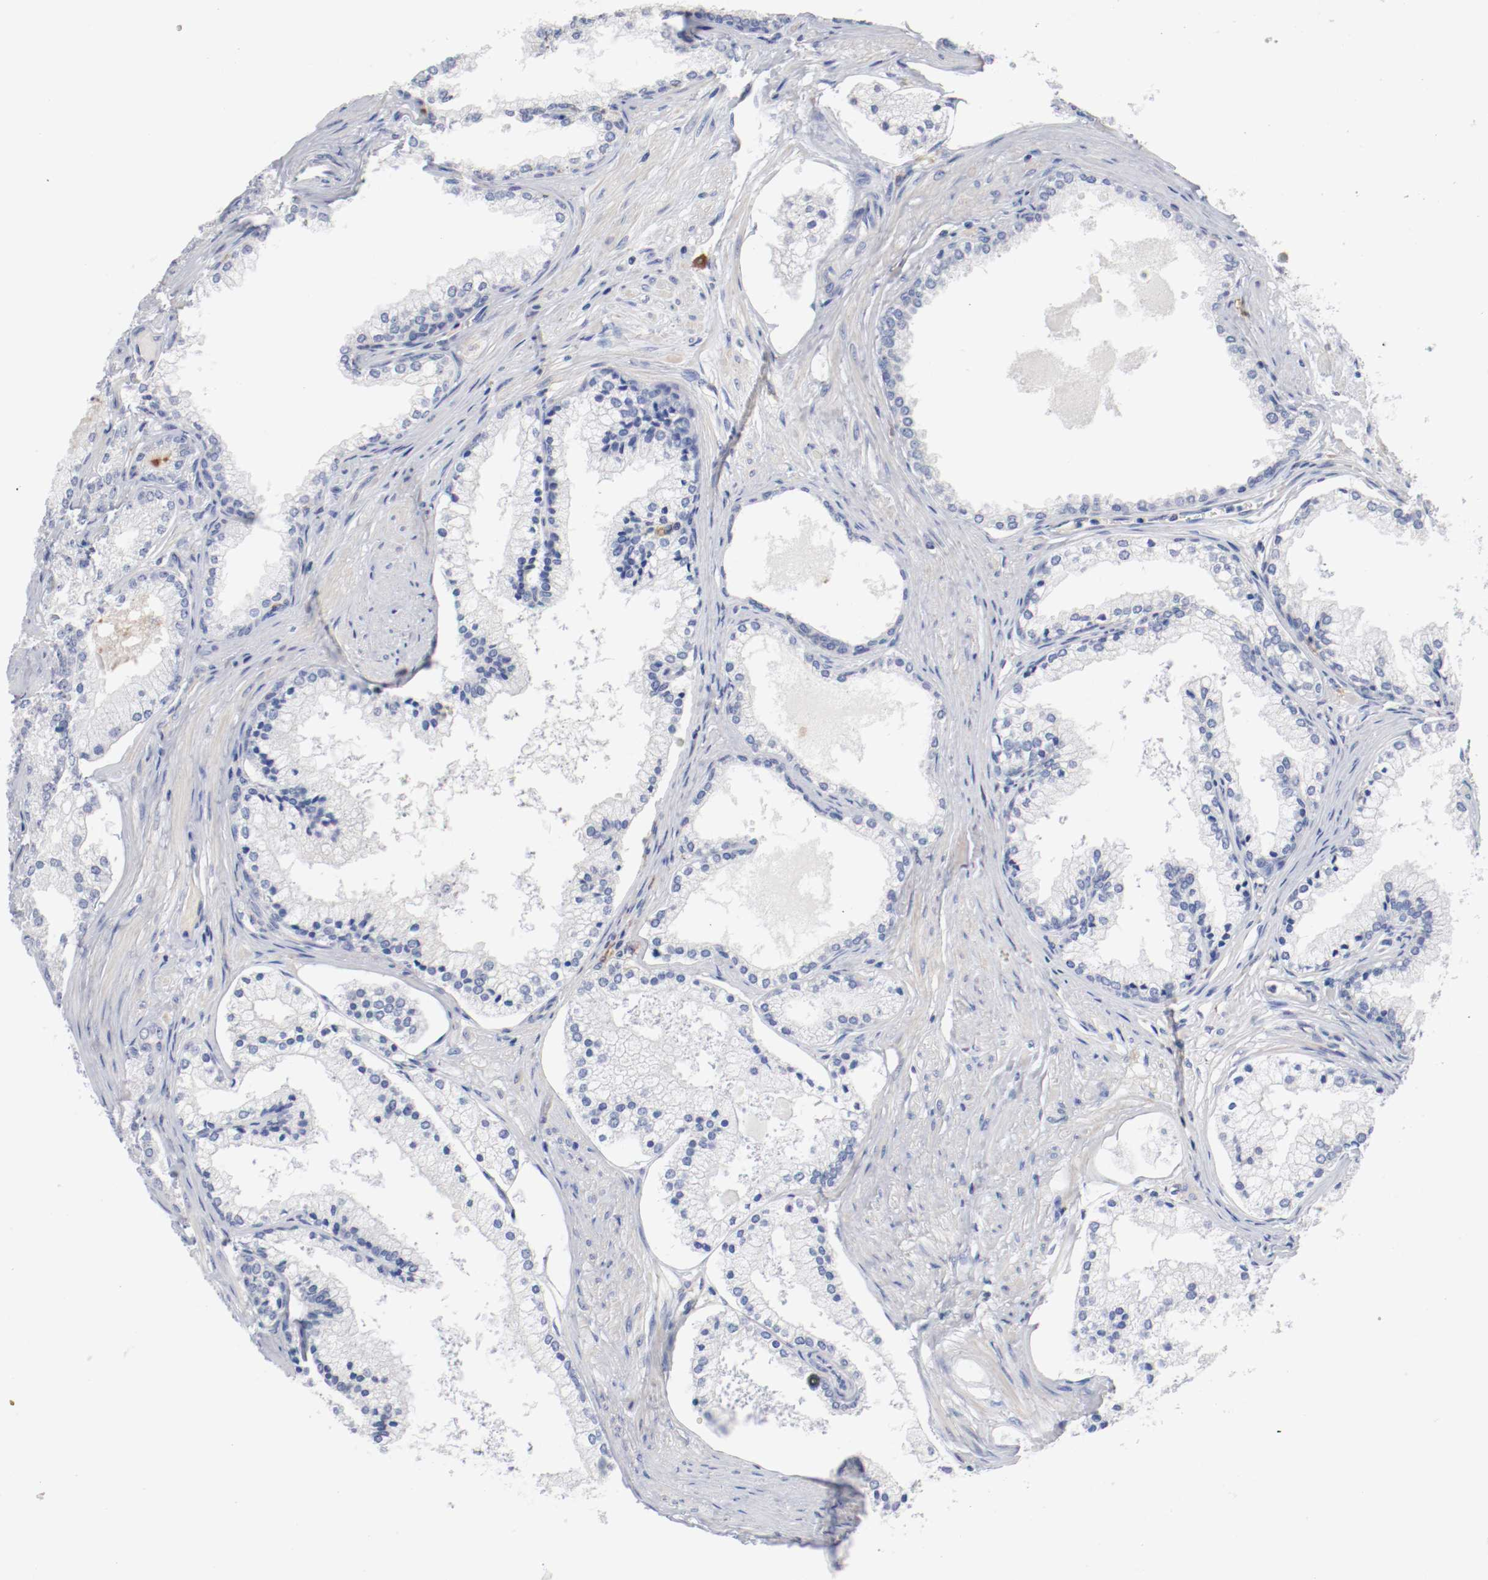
{"staining": {"intensity": "negative", "quantity": "none", "location": "none"}, "tissue": "prostate cancer", "cell_type": "Tumor cells", "image_type": "cancer", "snomed": [{"axis": "morphology", "description": "Adenocarcinoma, Low grade"}, {"axis": "topography", "description": "Prostate"}], "caption": "Tumor cells are negative for brown protein staining in adenocarcinoma (low-grade) (prostate). (Brightfield microscopy of DAB (3,3'-diaminobenzidine) IHC at high magnification).", "gene": "FGFBP1", "patient": {"sex": "male", "age": 71}}